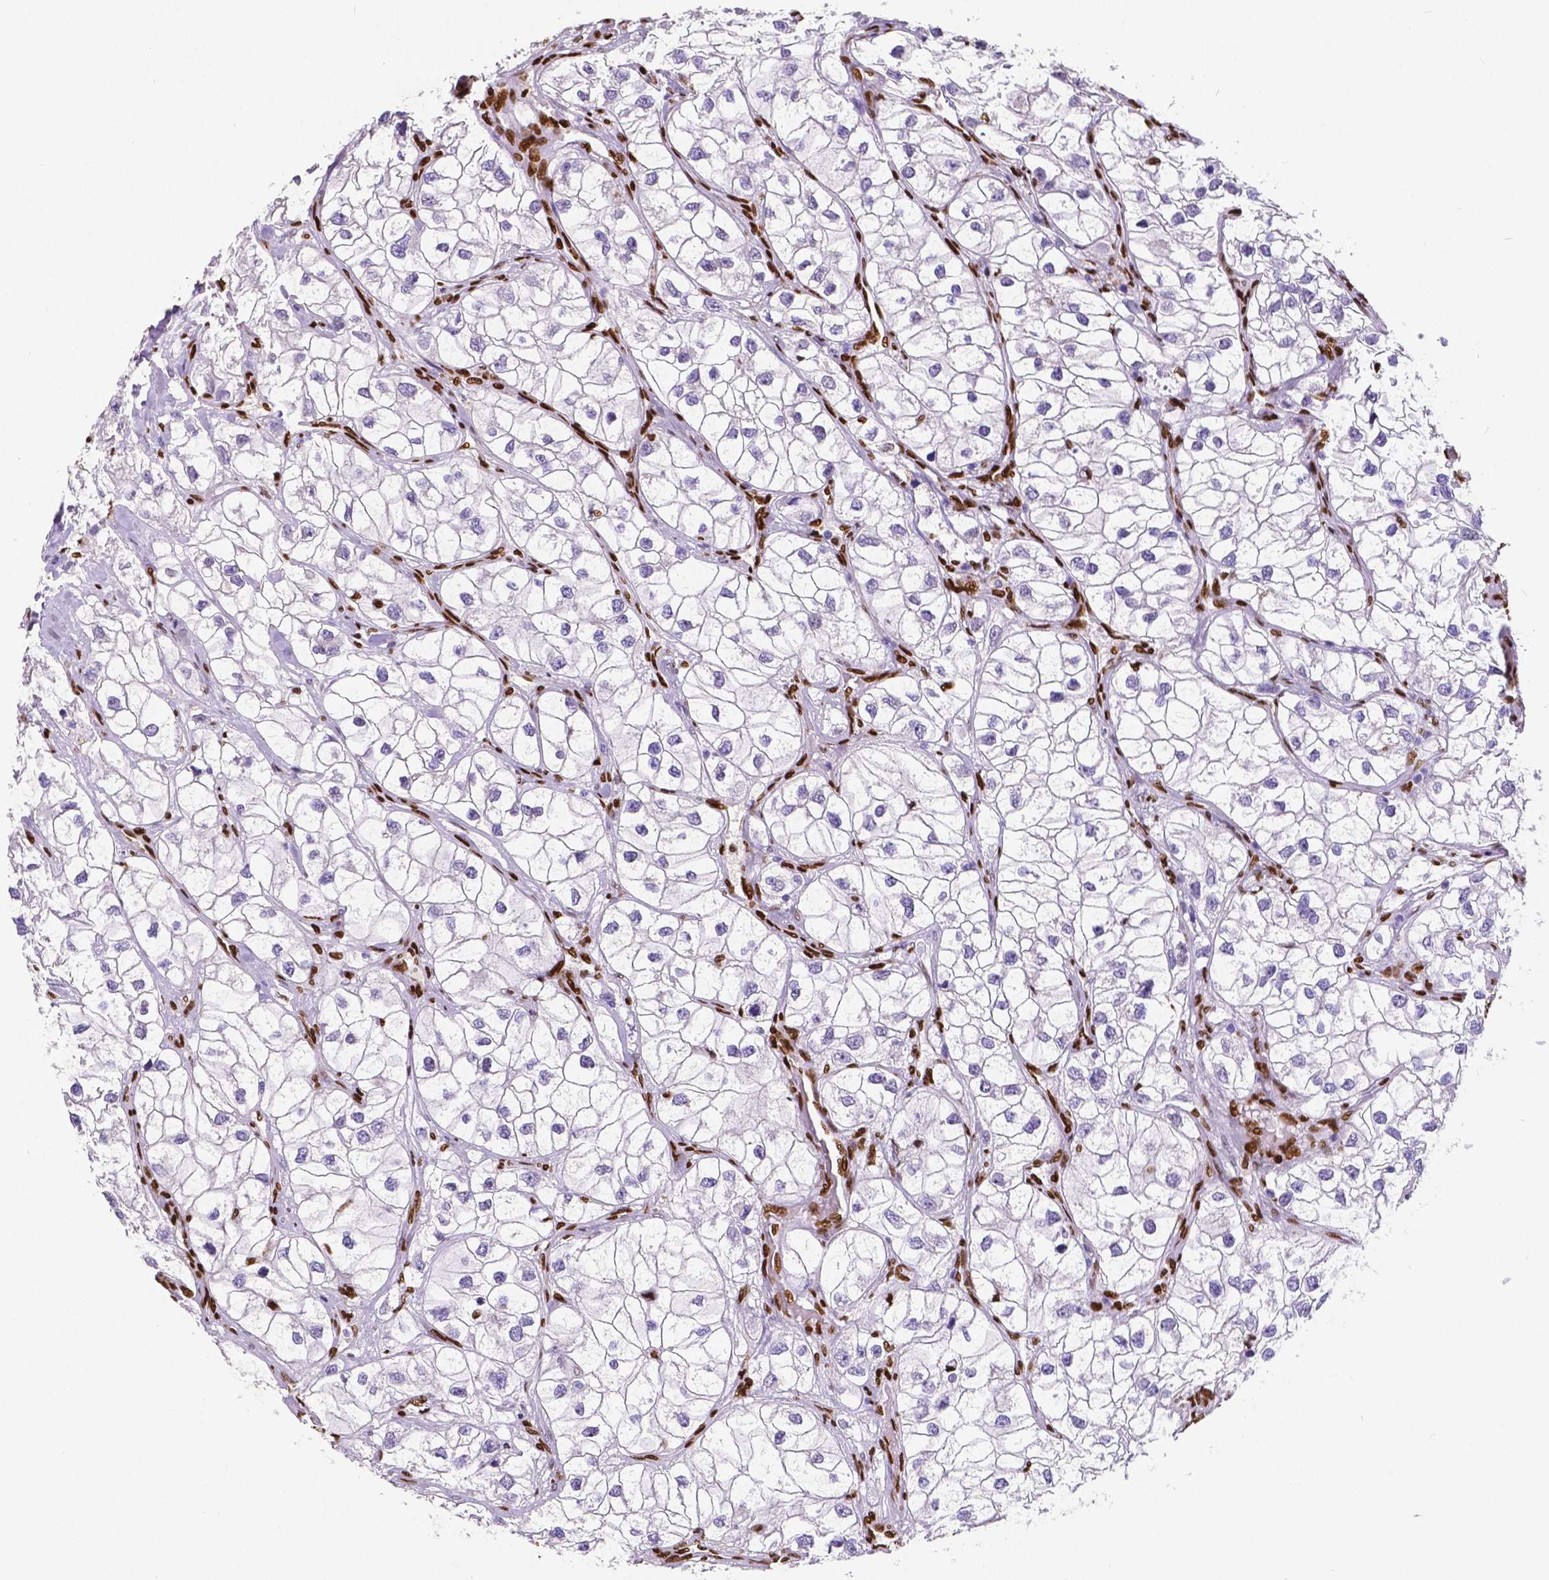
{"staining": {"intensity": "negative", "quantity": "none", "location": "none"}, "tissue": "renal cancer", "cell_type": "Tumor cells", "image_type": "cancer", "snomed": [{"axis": "morphology", "description": "Adenocarcinoma, NOS"}, {"axis": "topography", "description": "Kidney"}], "caption": "Tumor cells show no significant expression in adenocarcinoma (renal).", "gene": "MEF2C", "patient": {"sex": "male", "age": 59}}